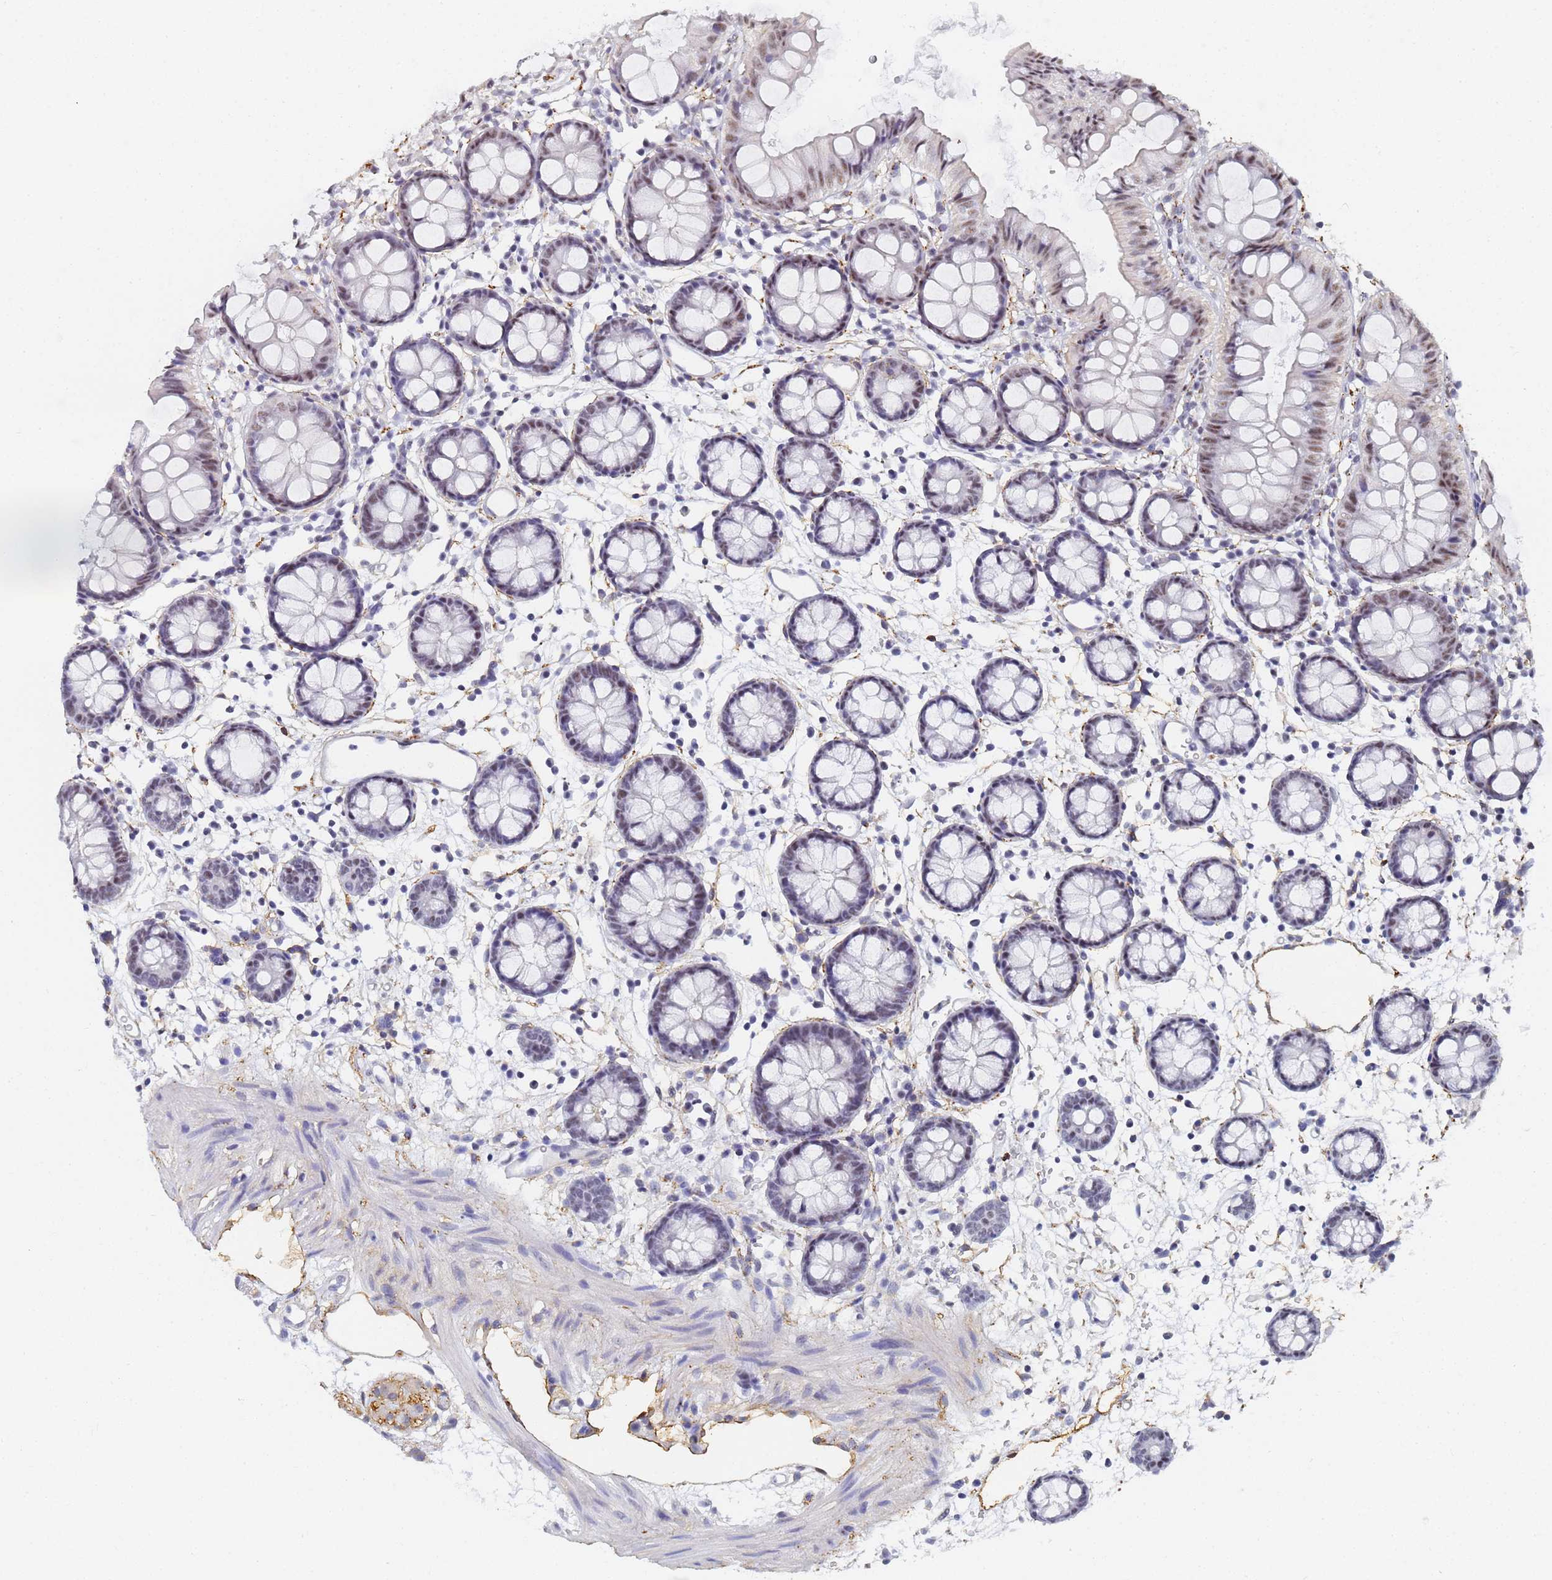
{"staining": {"intensity": "moderate", "quantity": "25%-75%", "location": "cytoplasmic/membranous"}, "tissue": "colon", "cell_type": "Endothelial cells", "image_type": "normal", "snomed": [{"axis": "morphology", "description": "Normal tissue, NOS"}, {"axis": "topography", "description": "Colon"}], "caption": "Protein analysis of normal colon exhibits moderate cytoplasmic/membranous staining in approximately 25%-75% of endothelial cells.", "gene": "PRRT4", "patient": {"sex": "female", "age": 84}}